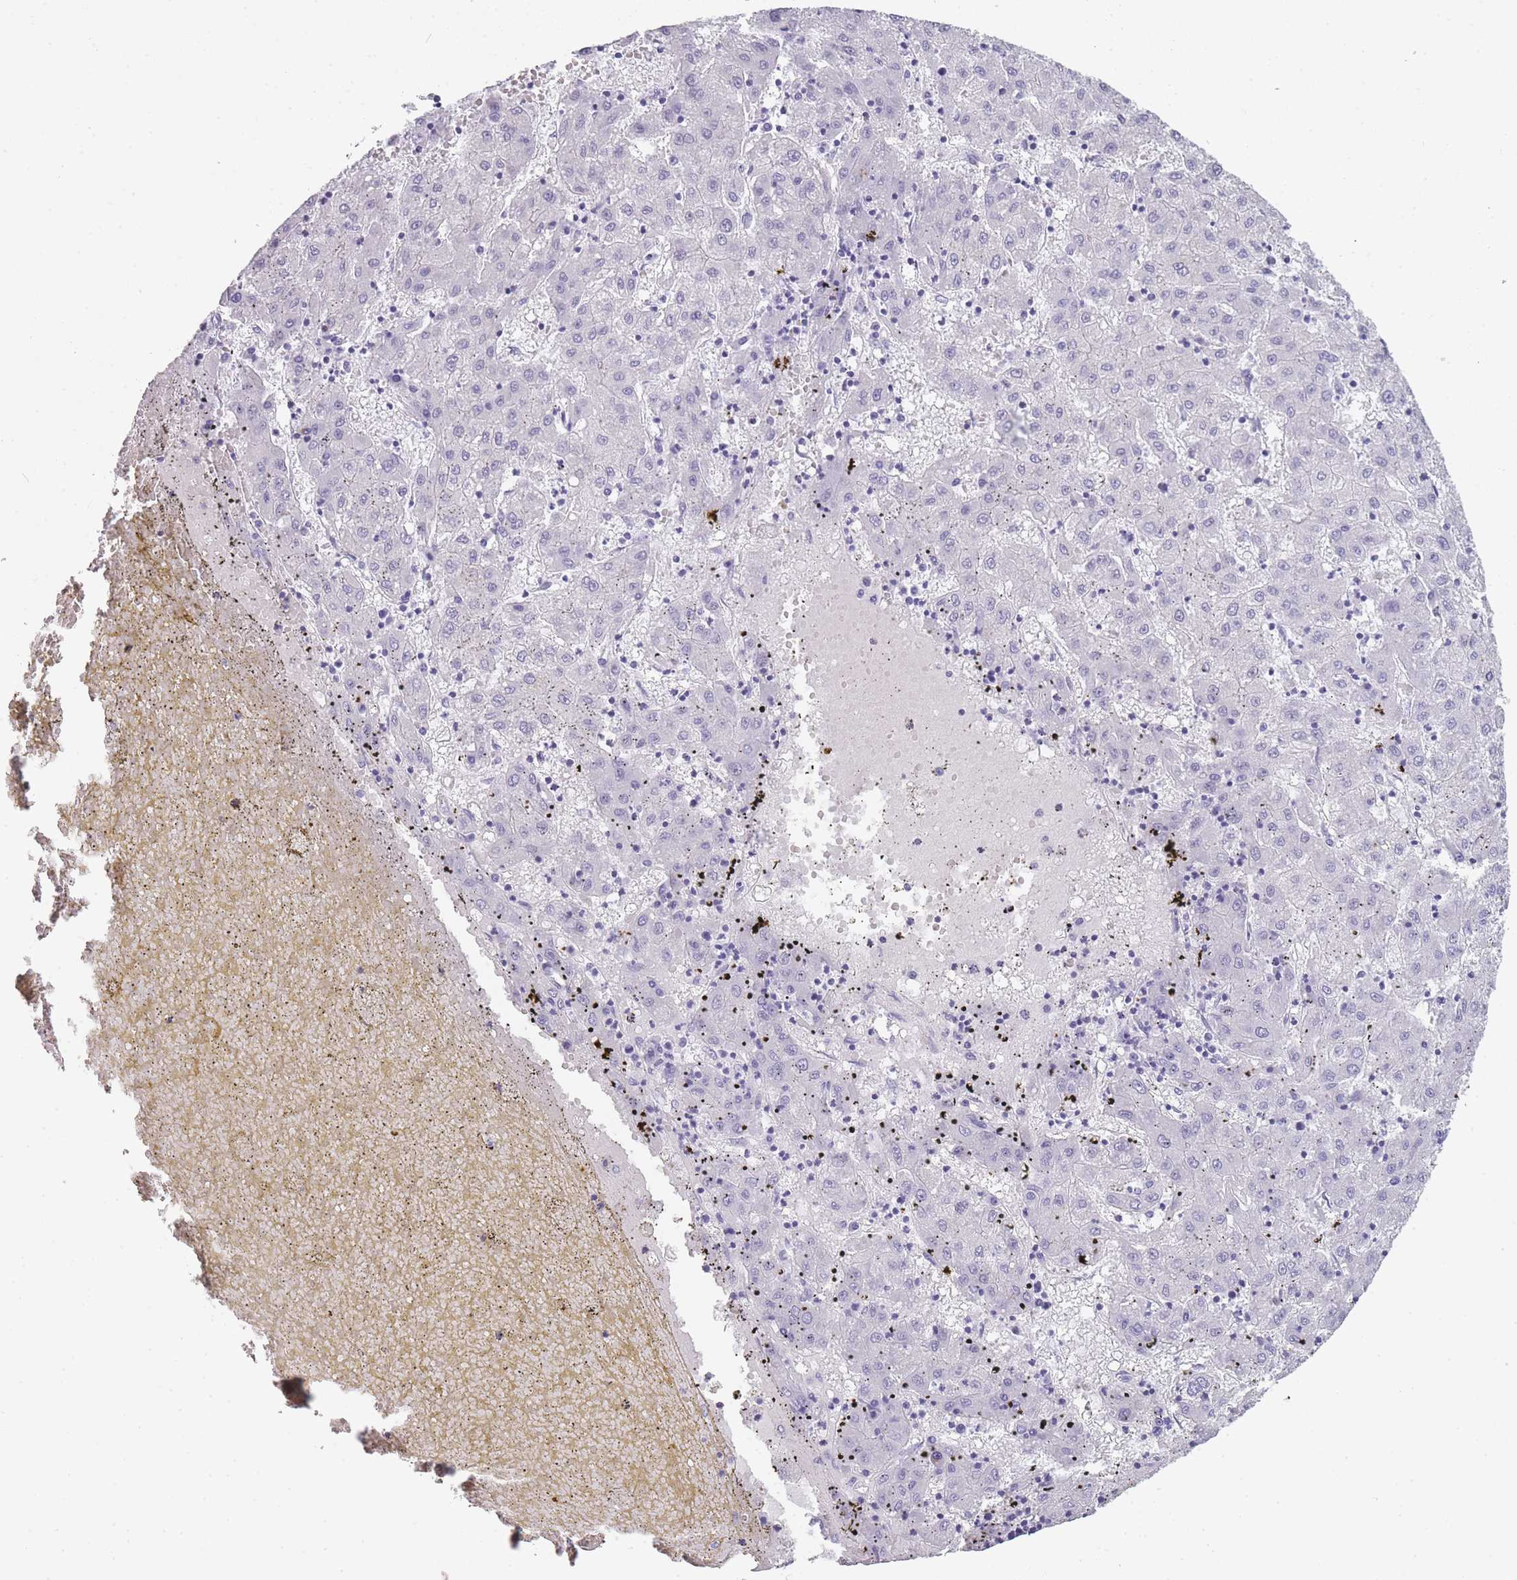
{"staining": {"intensity": "negative", "quantity": "none", "location": "none"}, "tissue": "liver cancer", "cell_type": "Tumor cells", "image_type": "cancer", "snomed": [{"axis": "morphology", "description": "Carcinoma, Hepatocellular, NOS"}, {"axis": "topography", "description": "Liver"}], "caption": "Tumor cells show no significant staining in hepatocellular carcinoma (liver).", "gene": "TCP11", "patient": {"sex": "male", "age": 72}}